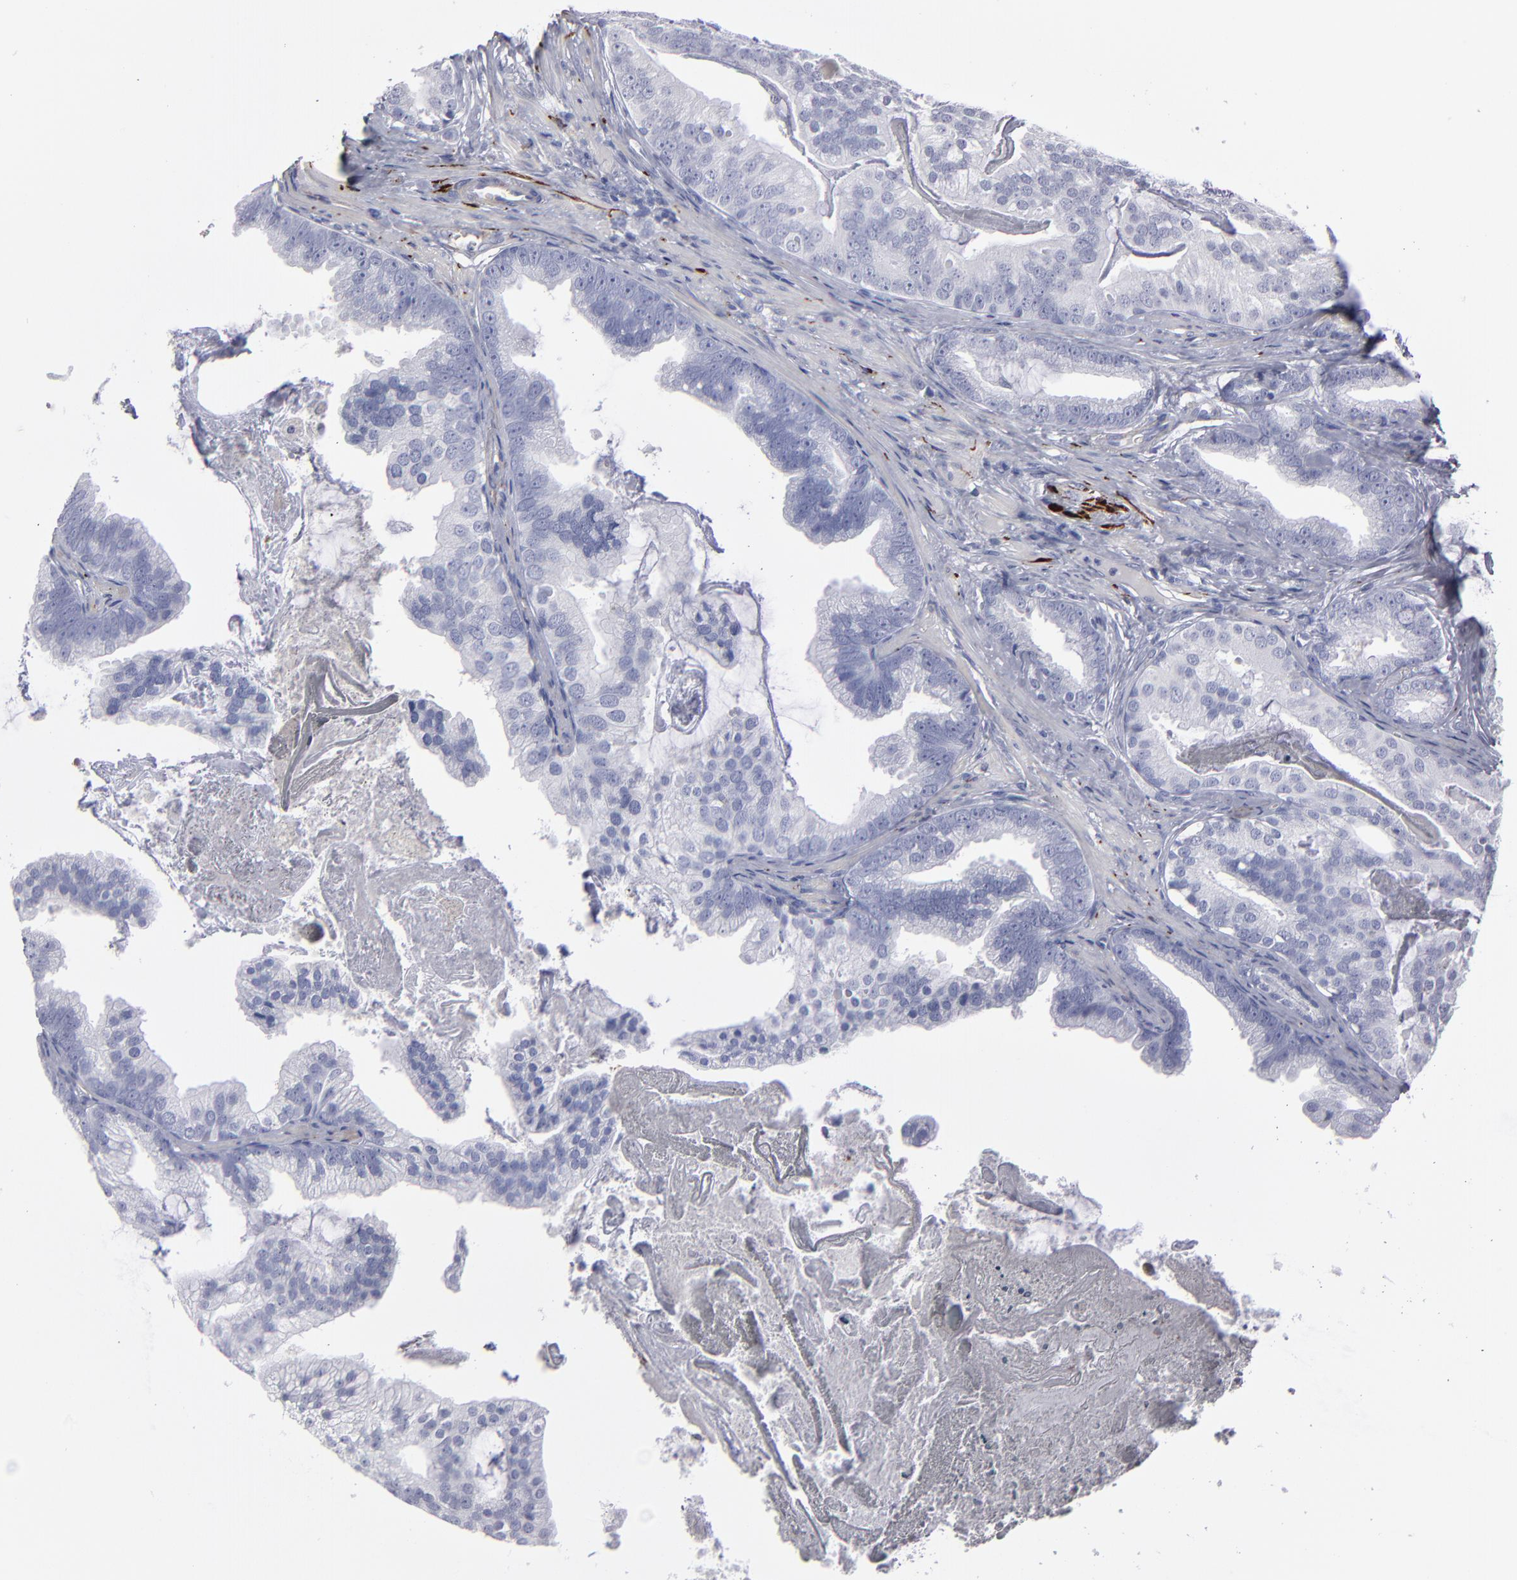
{"staining": {"intensity": "negative", "quantity": "none", "location": "none"}, "tissue": "prostate cancer", "cell_type": "Tumor cells", "image_type": "cancer", "snomed": [{"axis": "morphology", "description": "Adenocarcinoma, Low grade"}, {"axis": "topography", "description": "Prostate"}], "caption": "An immunohistochemistry micrograph of prostate cancer is shown. There is no staining in tumor cells of prostate cancer.", "gene": "CADM3", "patient": {"sex": "male", "age": 58}}